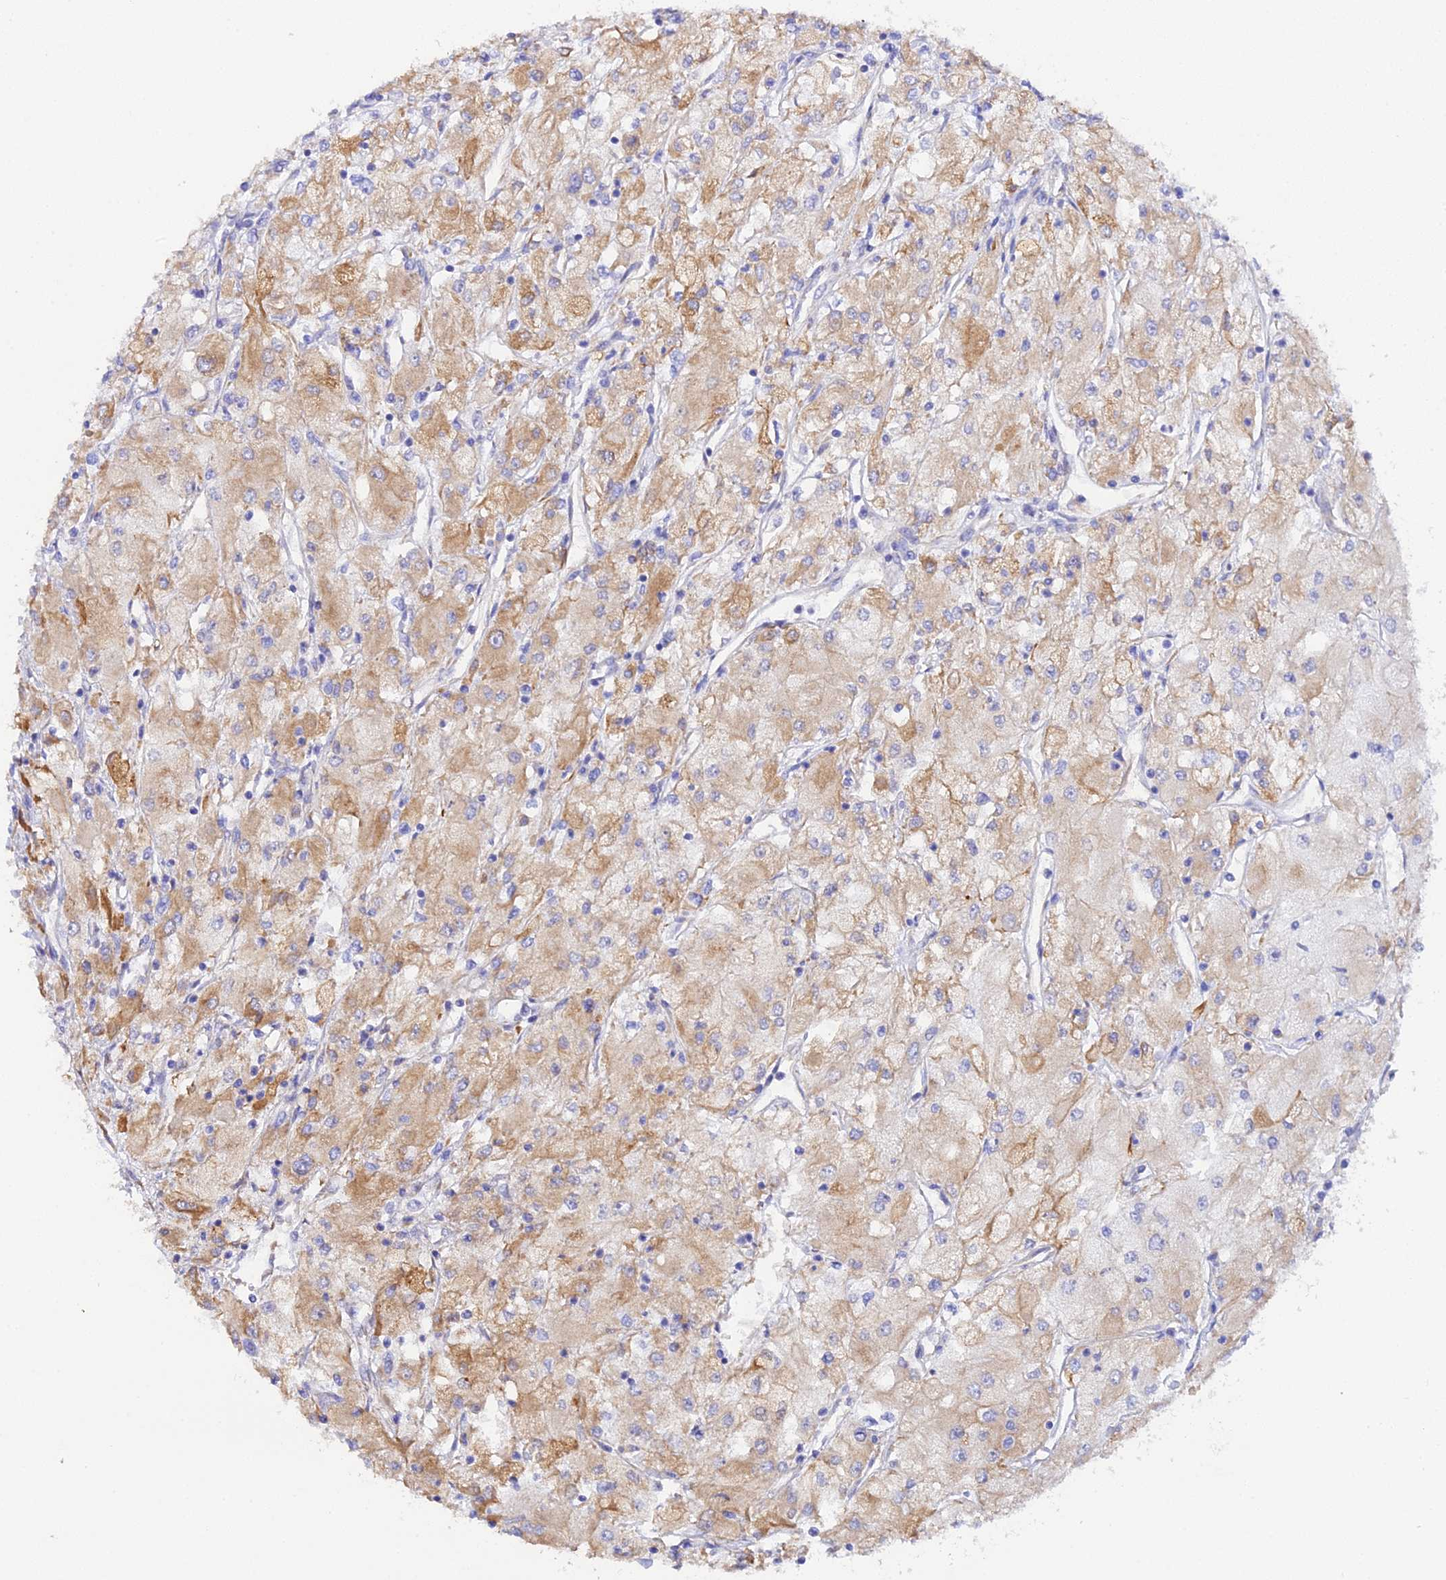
{"staining": {"intensity": "moderate", "quantity": "25%-75%", "location": "cytoplasmic/membranous"}, "tissue": "renal cancer", "cell_type": "Tumor cells", "image_type": "cancer", "snomed": [{"axis": "morphology", "description": "Adenocarcinoma, NOS"}, {"axis": "topography", "description": "Kidney"}], "caption": "An immunohistochemistry photomicrograph of tumor tissue is shown. Protein staining in brown shows moderate cytoplasmic/membranous positivity in renal cancer (adenocarcinoma) within tumor cells.", "gene": "CFAP45", "patient": {"sex": "male", "age": 80}}